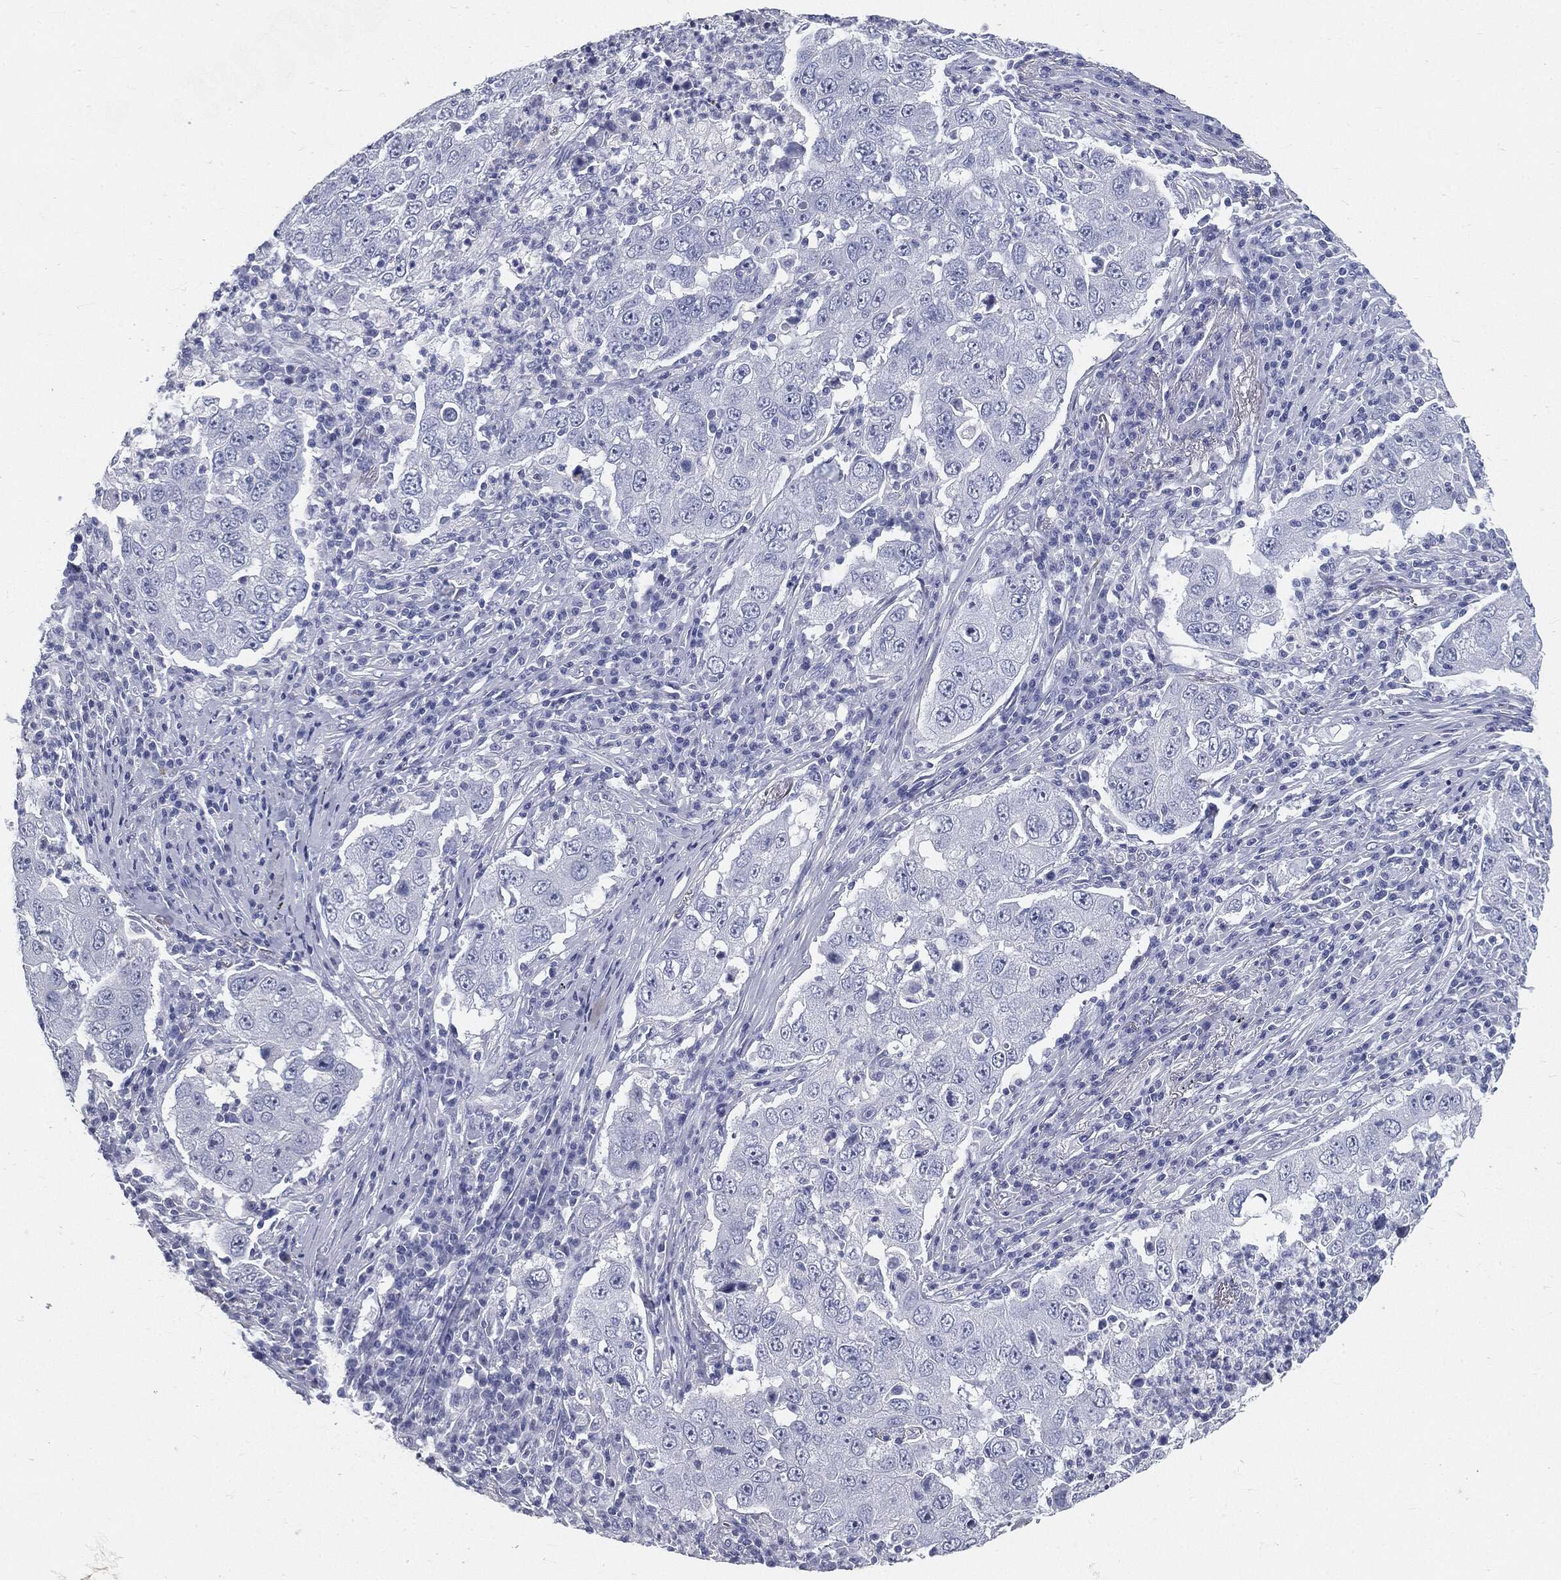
{"staining": {"intensity": "negative", "quantity": "none", "location": "none"}, "tissue": "lung cancer", "cell_type": "Tumor cells", "image_type": "cancer", "snomed": [{"axis": "morphology", "description": "Adenocarcinoma, NOS"}, {"axis": "topography", "description": "Lung"}], "caption": "IHC micrograph of neoplastic tissue: lung cancer (adenocarcinoma) stained with DAB (3,3'-diaminobenzidine) shows no significant protein staining in tumor cells. (DAB (3,3'-diaminobenzidine) immunohistochemistry (IHC) visualized using brightfield microscopy, high magnification).", "gene": "CUZD1", "patient": {"sex": "male", "age": 73}}